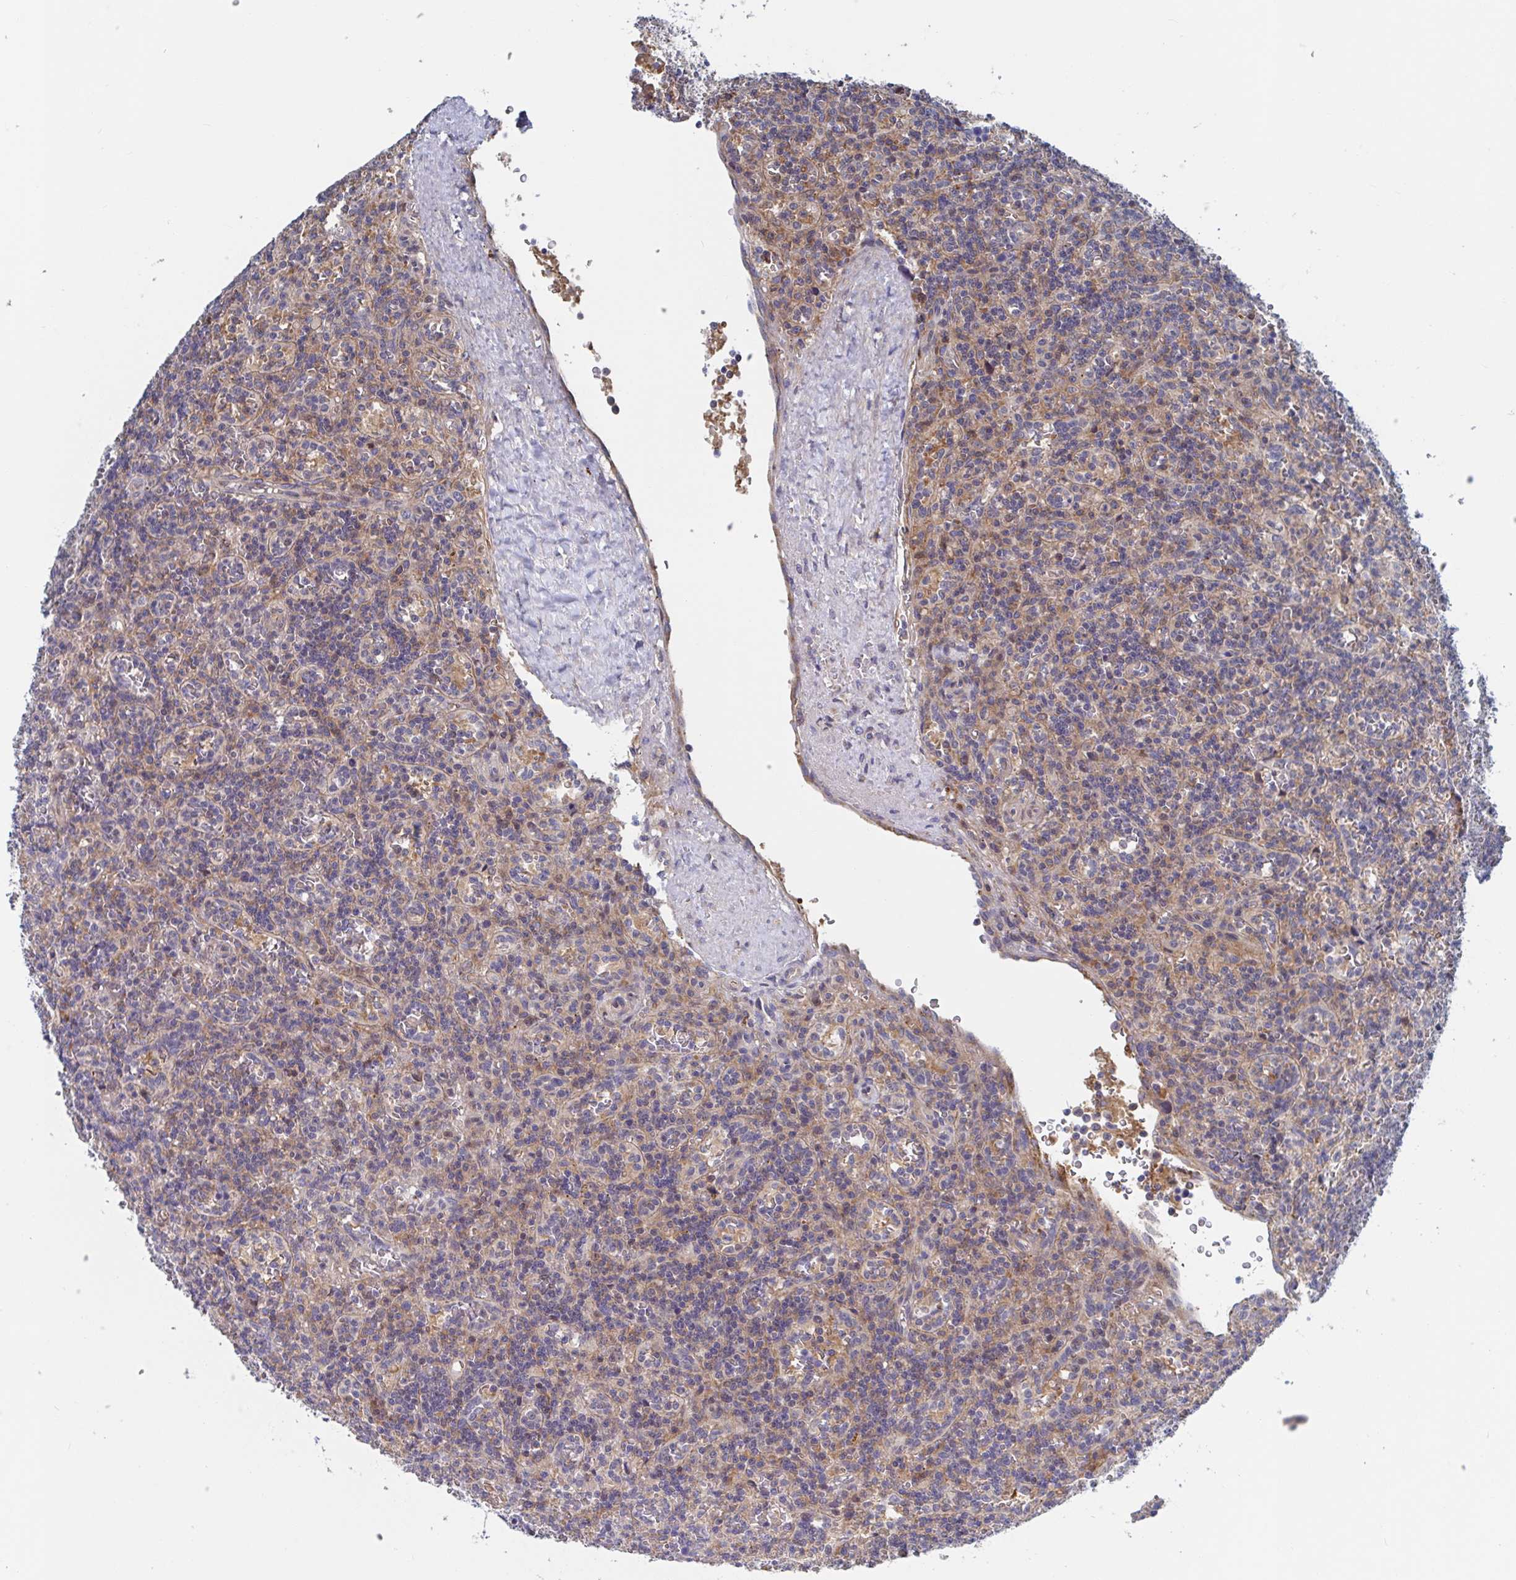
{"staining": {"intensity": "negative", "quantity": "none", "location": "none"}, "tissue": "lymphoma", "cell_type": "Tumor cells", "image_type": "cancer", "snomed": [{"axis": "morphology", "description": "Malignant lymphoma, non-Hodgkin's type, Low grade"}, {"axis": "topography", "description": "Spleen"}], "caption": "This is an IHC histopathology image of human lymphoma. There is no staining in tumor cells.", "gene": "DHRS12", "patient": {"sex": "male", "age": 73}}